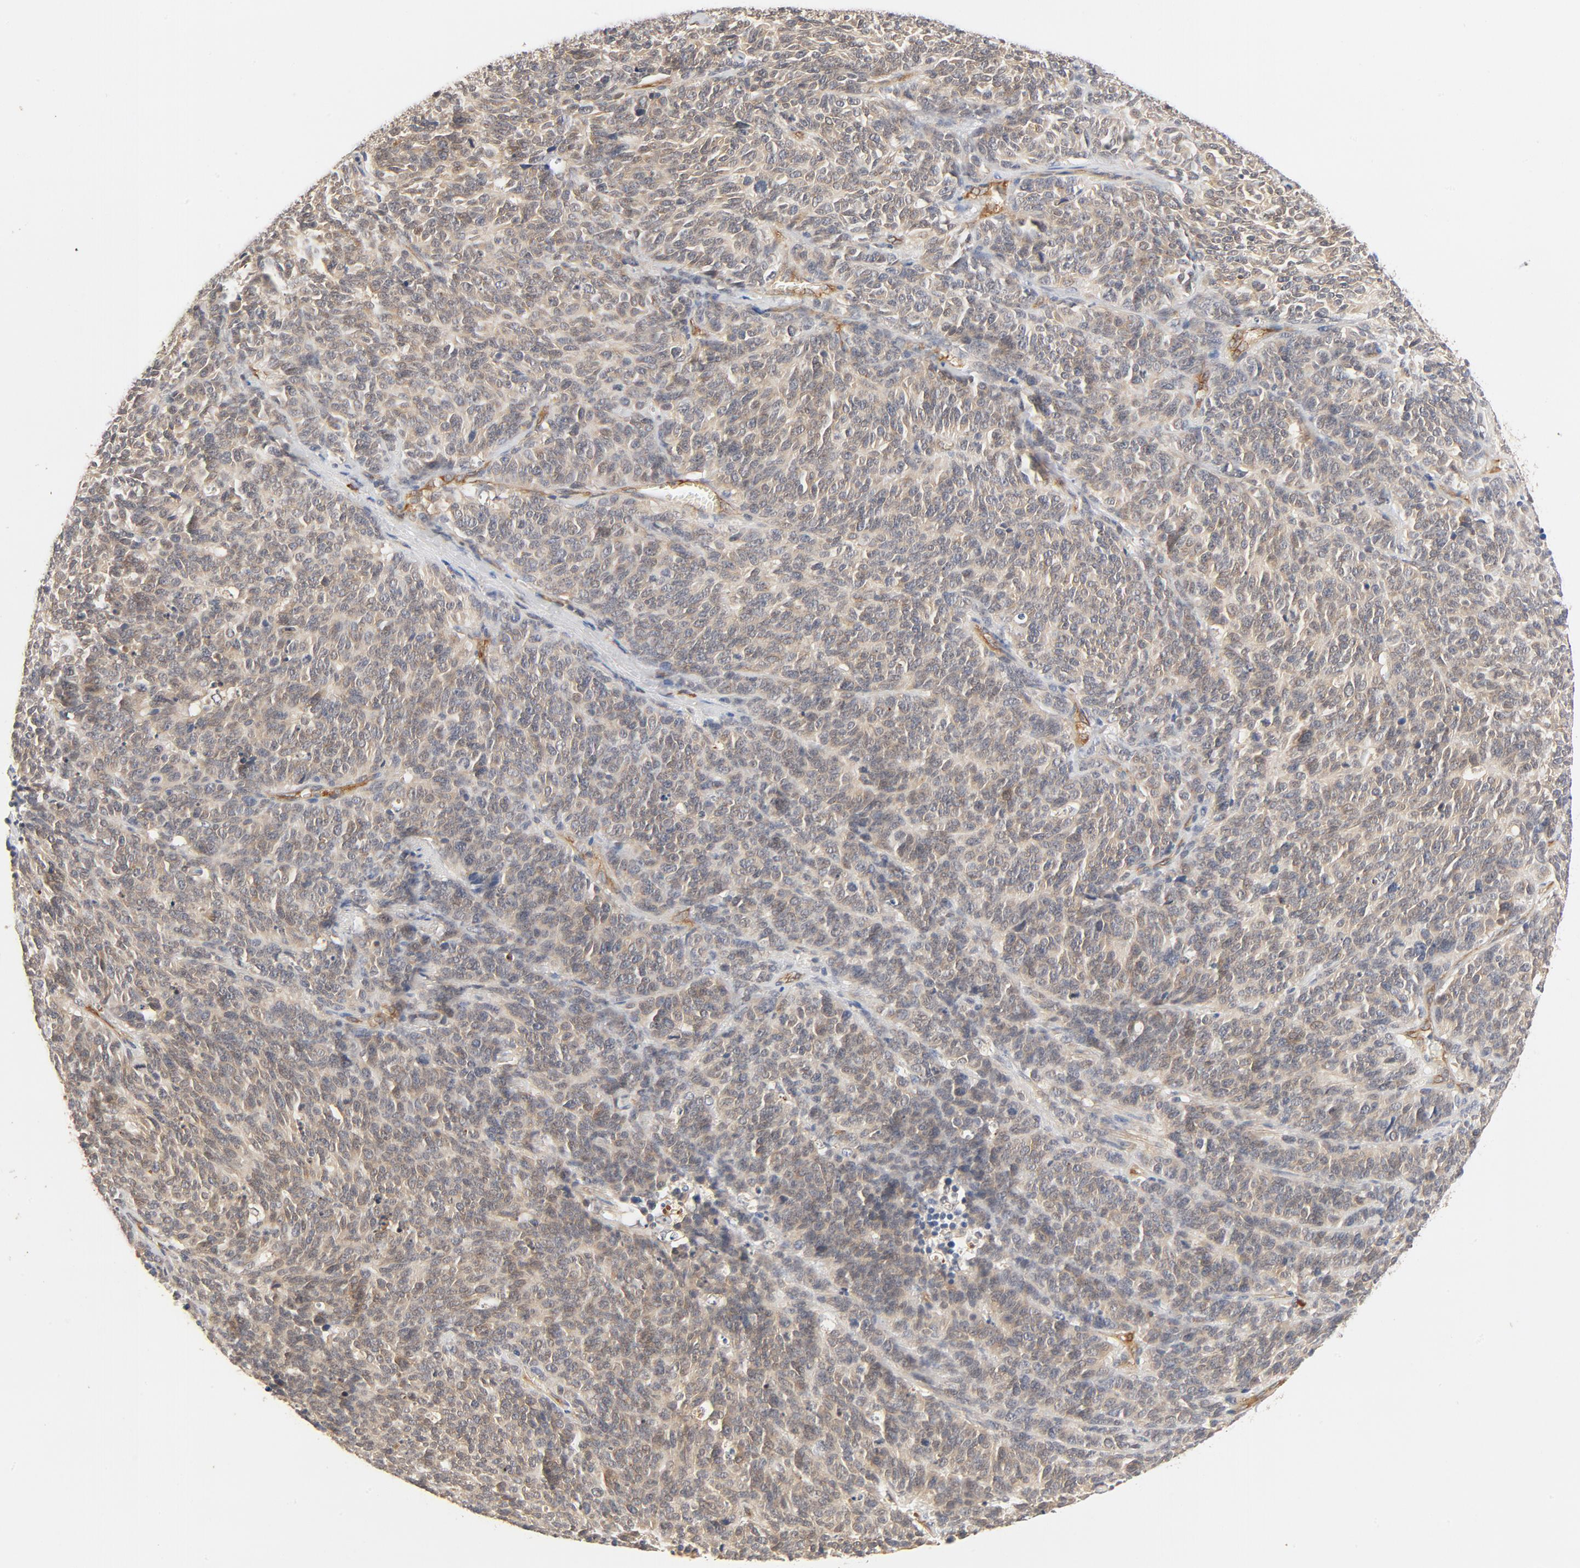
{"staining": {"intensity": "weak", "quantity": ">75%", "location": "cytoplasmic/membranous"}, "tissue": "lung cancer", "cell_type": "Tumor cells", "image_type": "cancer", "snomed": [{"axis": "morphology", "description": "Neoplasm, malignant, NOS"}, {"axis": "topography", "description": "Lung"}], "caption": "A photomicrograph showing weak cytoplasmic/membranous positivity in about >75% of tumor cells in lung neoplasm (malignant), as visualized by brown immunohistochemical staining.", "gene": "UBE2J1", "patient": {"sex": "female", "age": 58}}